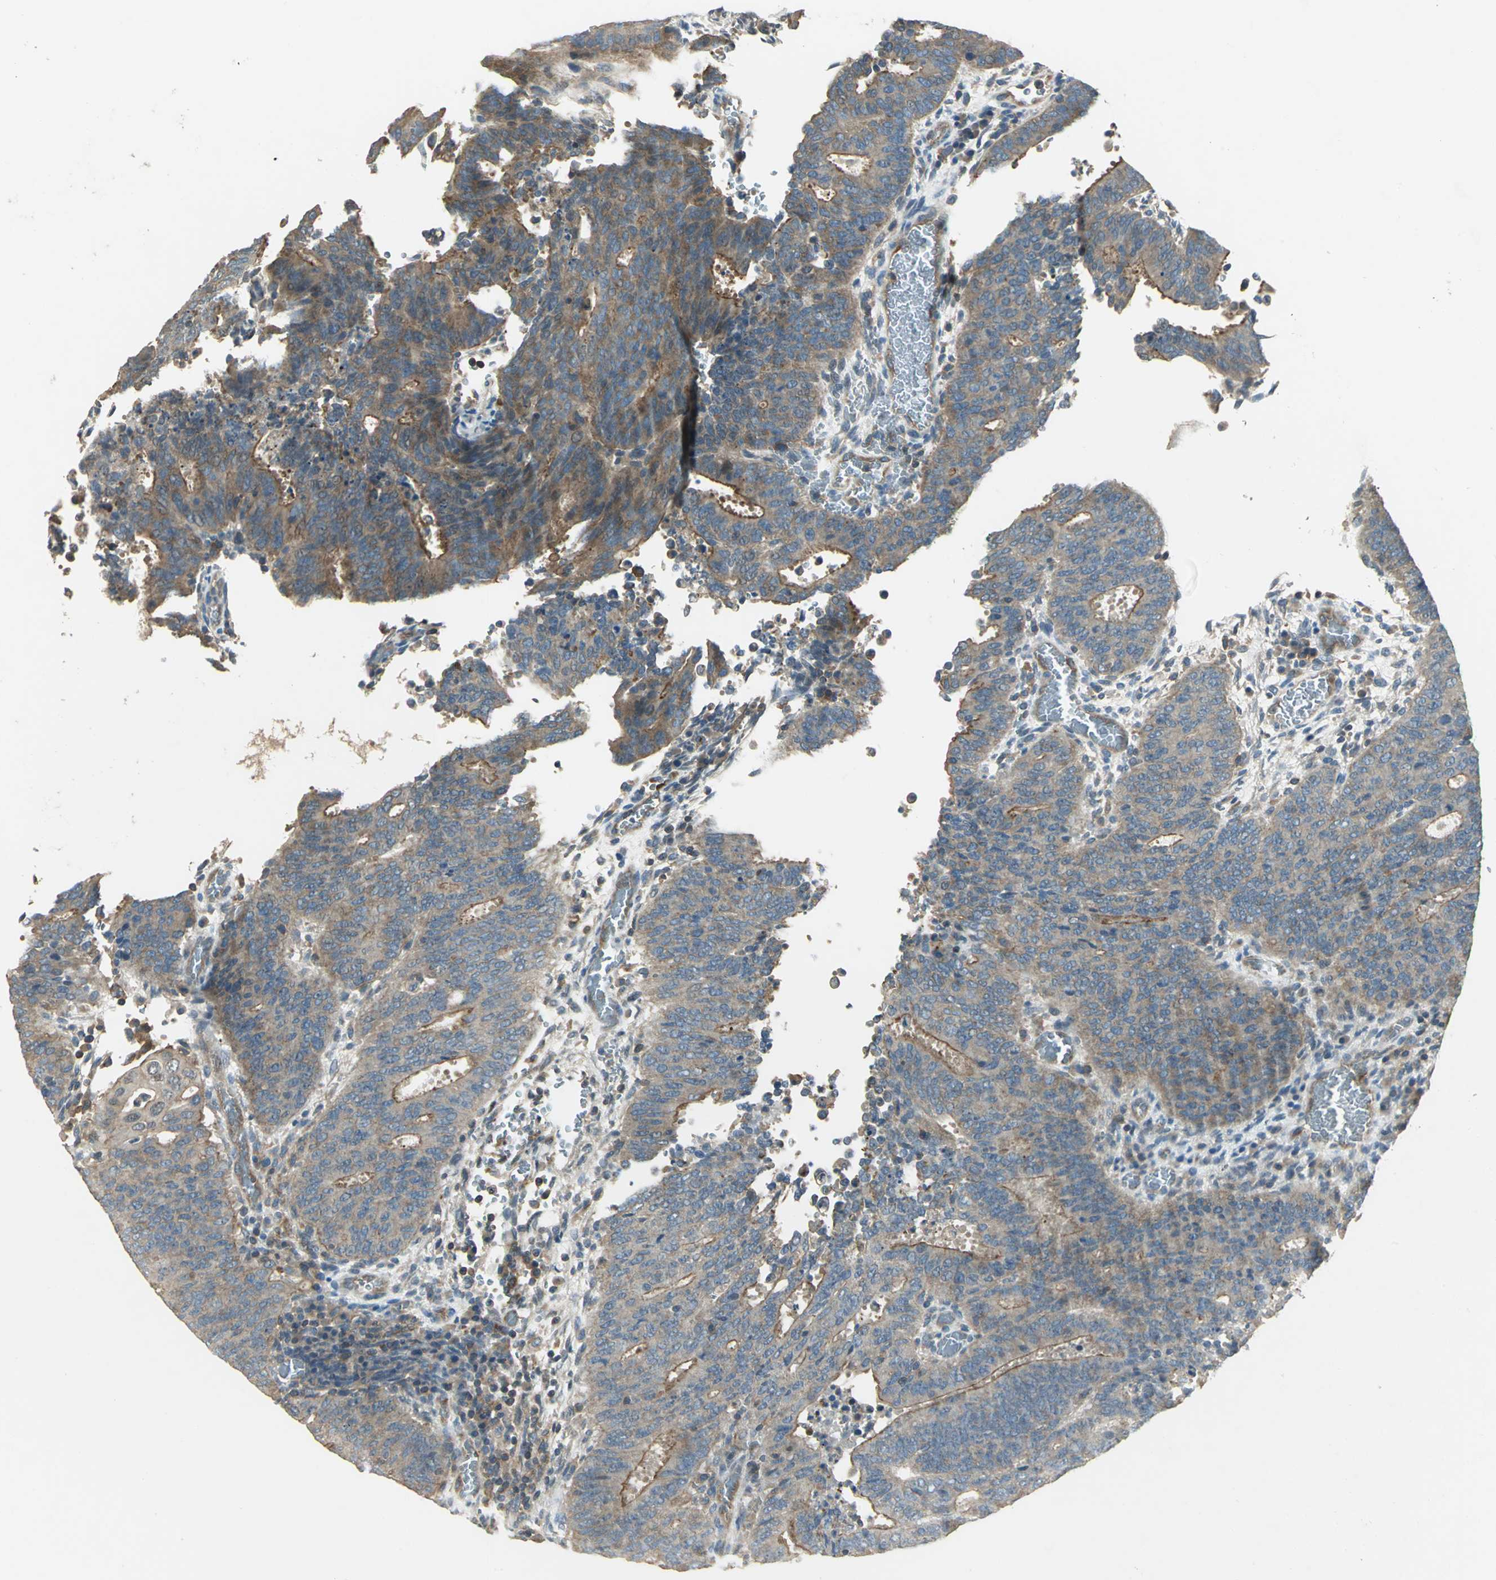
{"staining": {"intensity": "moderate", "quantity": ">75%", "location": "cytoplasmic/membranous"}, "tissue": "cervical cancer", "cell_type": "Tumor cells", "image_type": "cancer", "snomed": [{"axis": "morphology", "description": "Adenocarcinoma, NOS"}, {"axis": "topography", "description": "Cervix"}], "caption": "Cervical cancer (adenocarcinoma) was stained to show a protein in brown. There is medium levels of moderate cytoplasmic/membranous expression in about >75% of tumor cells.", "gene": "RAPGEF1", "patient": {"sex": "female", "age": 44}}